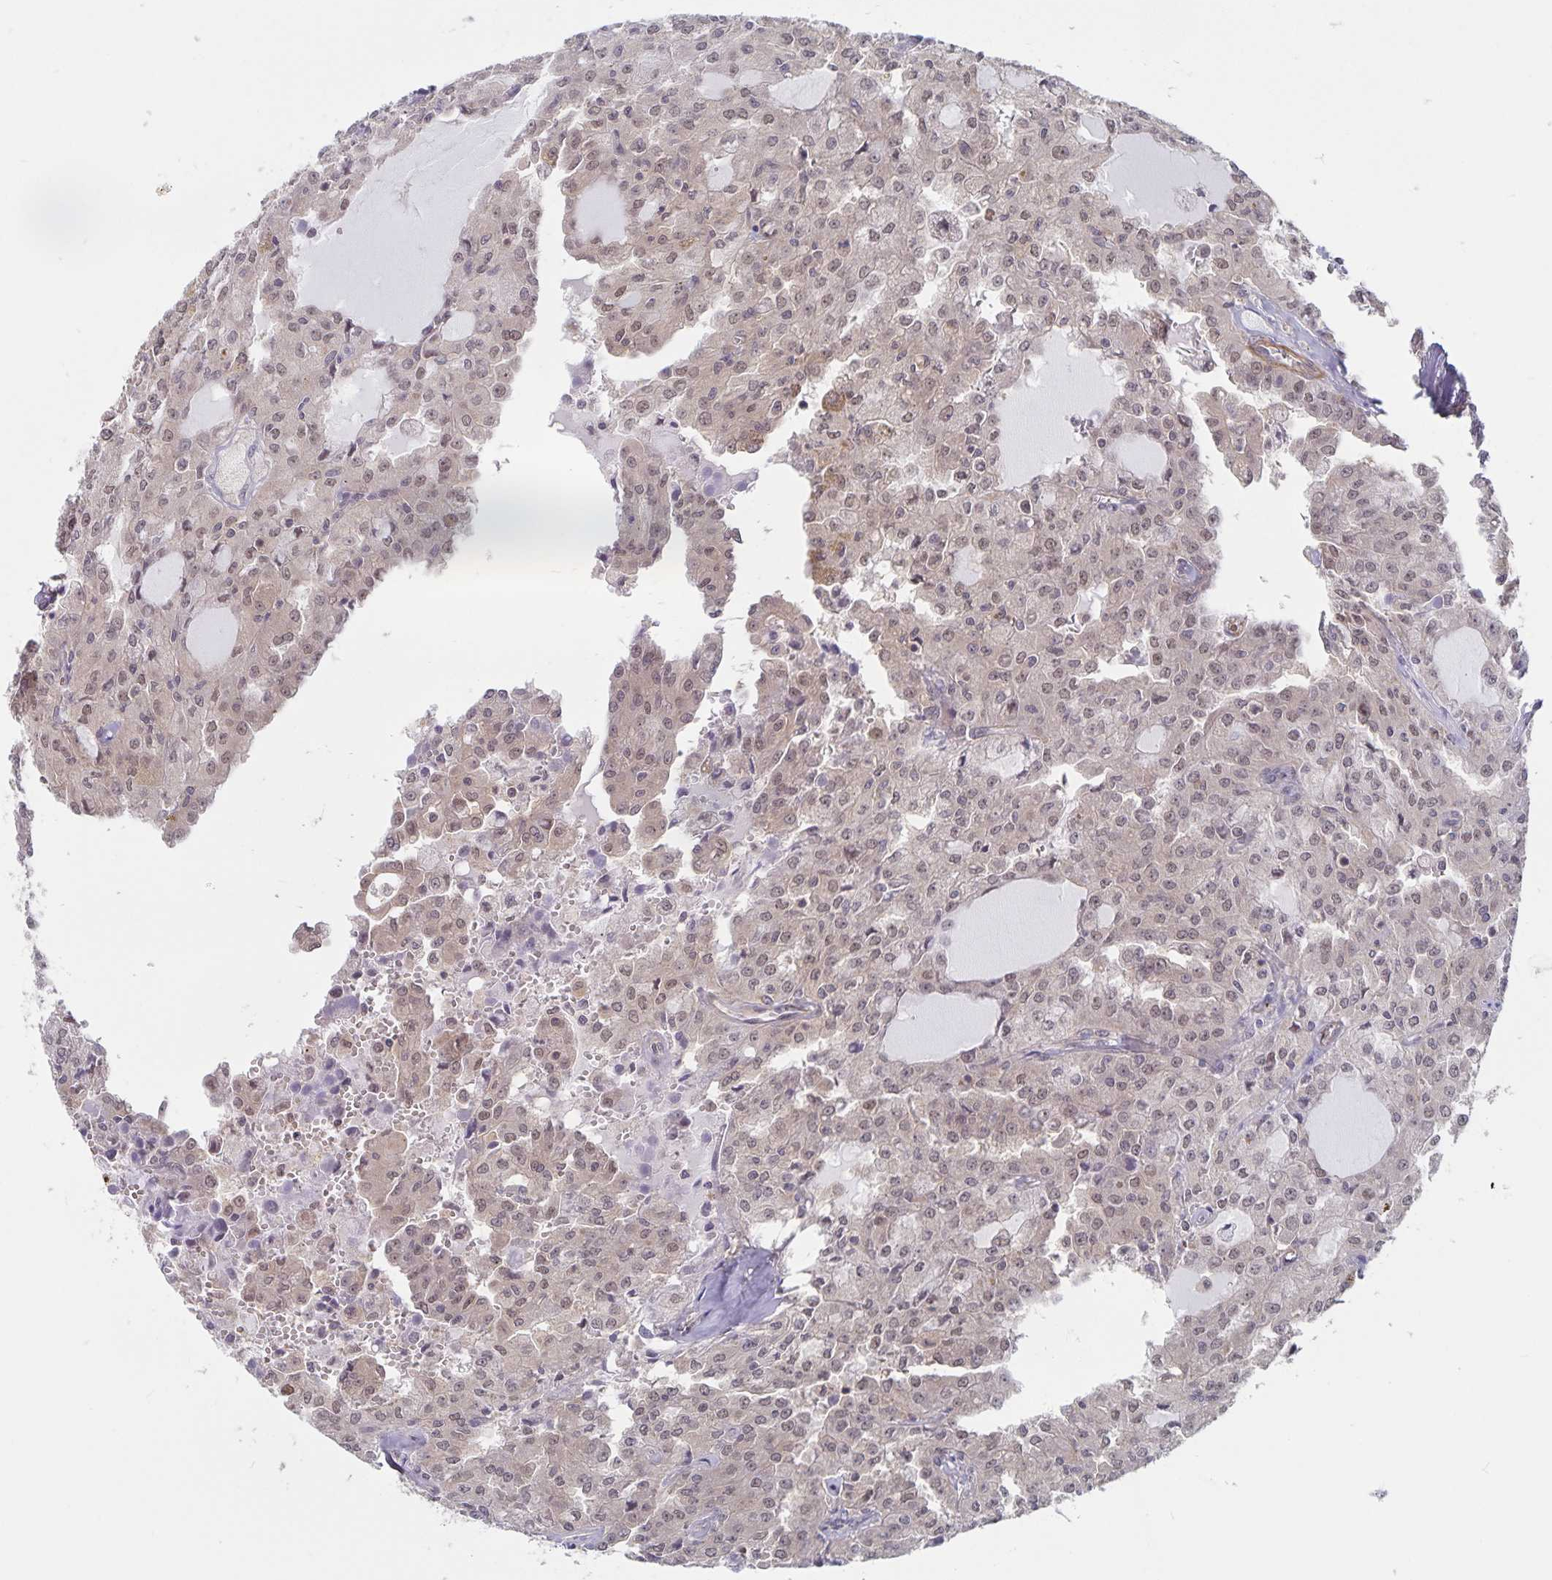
{"staining": {"intensity": "weak", "quantity": "25%-75%", "location": "cytoplasmic/membranous,nuclear"}, "tissue": "head and neck cancer", "cell_type": "Tumor cells", "image_type": "cancer", "snomed": [{"axis": "morphology", "description": "Adenocarcinoma, NOS"}, {"axis": "topography", "description": "Head-Neck"}], "caption": "There is low levels of weak cytoplasmic/membranous and nuclear staining in tumor cells of head and neck cancer, as demonstrated by immunohistochemical staining (brown color).", "gene": "BAG6", "patient": {"sex": "male", "age": 64}}